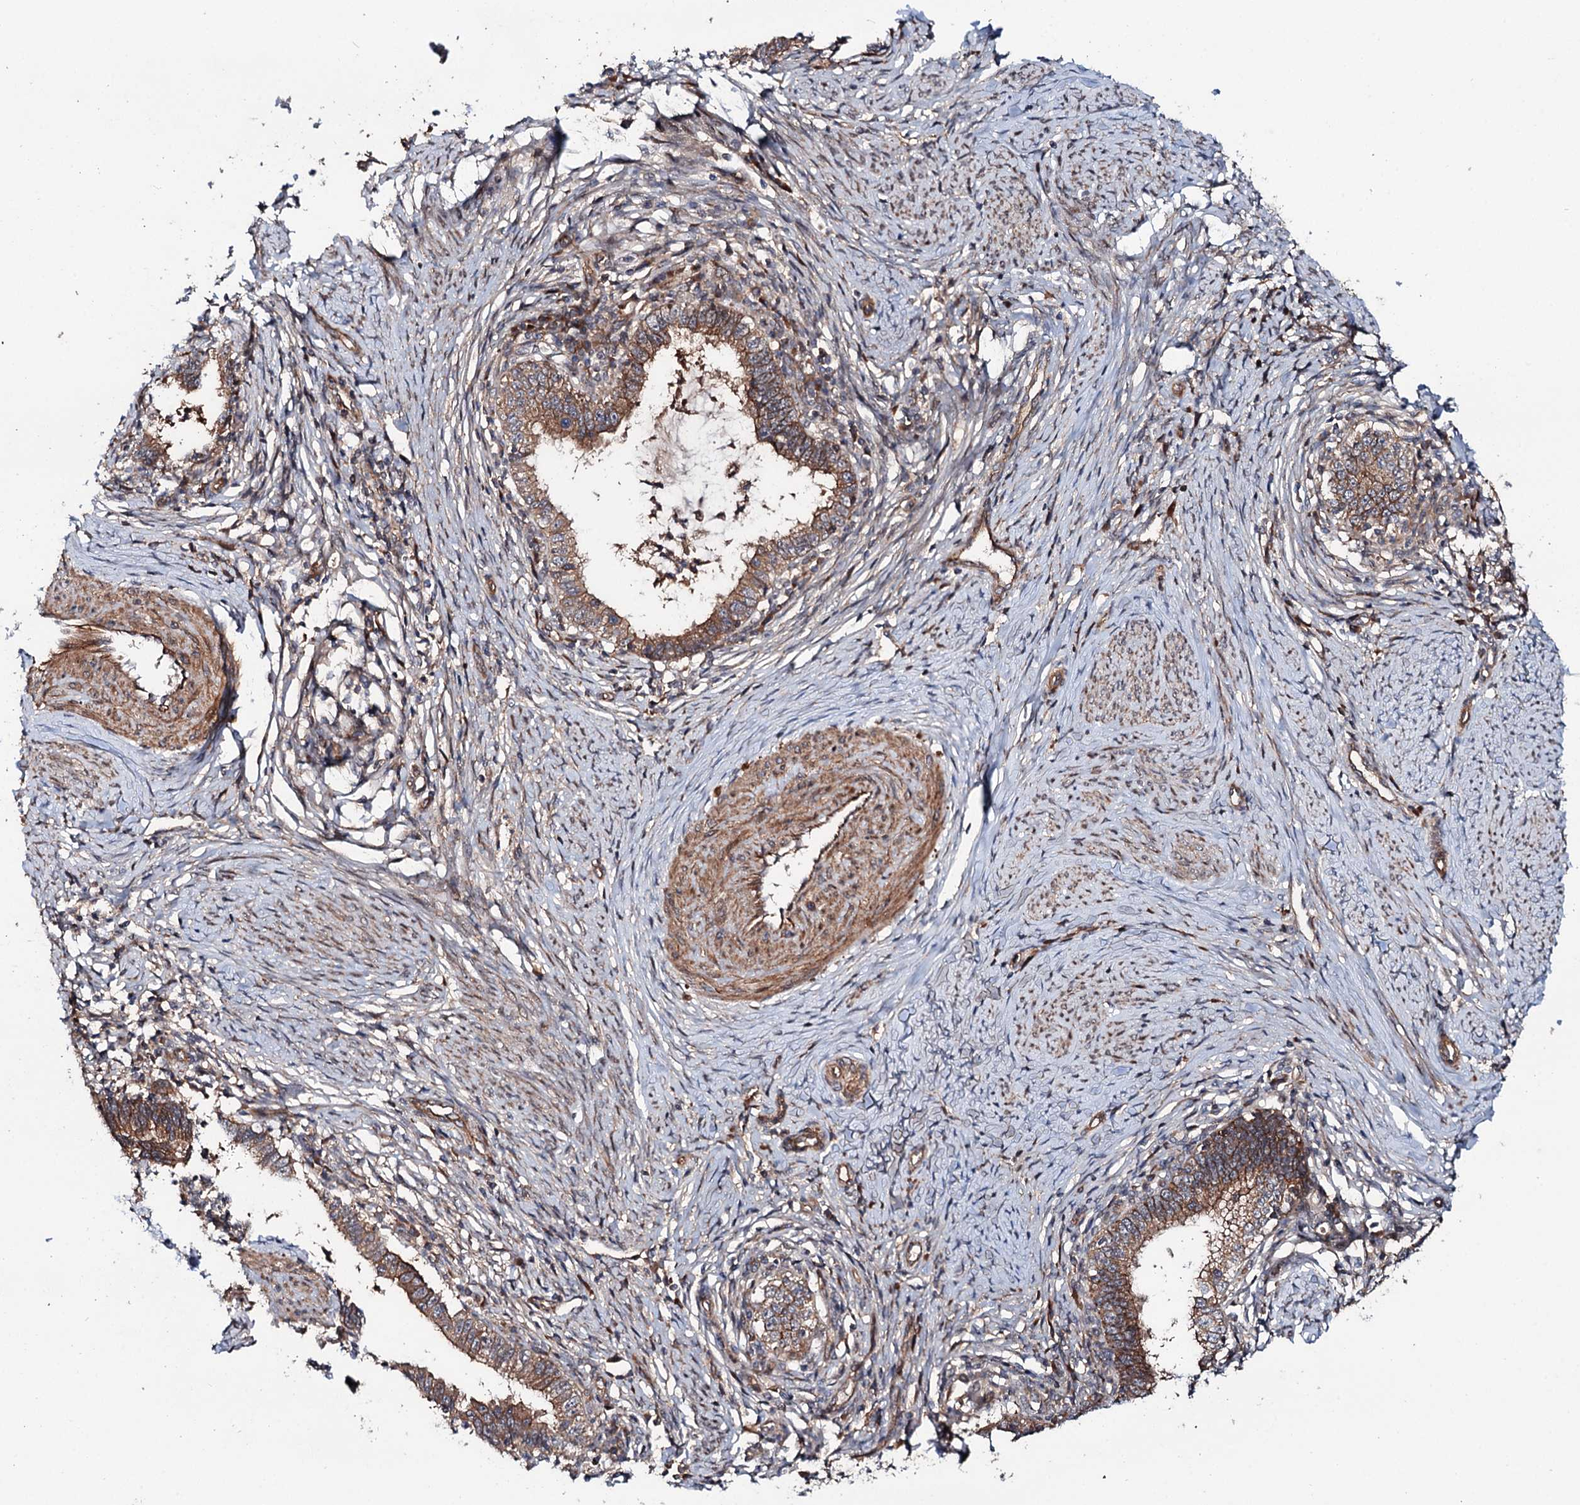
{"staining": {"intensity": "moderate", "quantity": ">75%", "location": "cytoplasmic/membranous"}, "tissue": "cervical cancer", "cell_type": "Tumor cells", "image_type": "cancer", "snomed": [{"axis": "morphology", "description": "Adenocarcinoma, NOS"}, {"axis": "topography", "description": "Cervix"}], "caption": "Cervical cancer (adenocarcinoma) stained with immunohistochemistry displays moderate cytoplasmic/membranous positivity in approximately >75% of tumor cells. The protein of interest is shown in brown color, while the nuclei are stained blue.", "gene": "ADGRG4", "patient": {"sex": "female", "age": 36}}